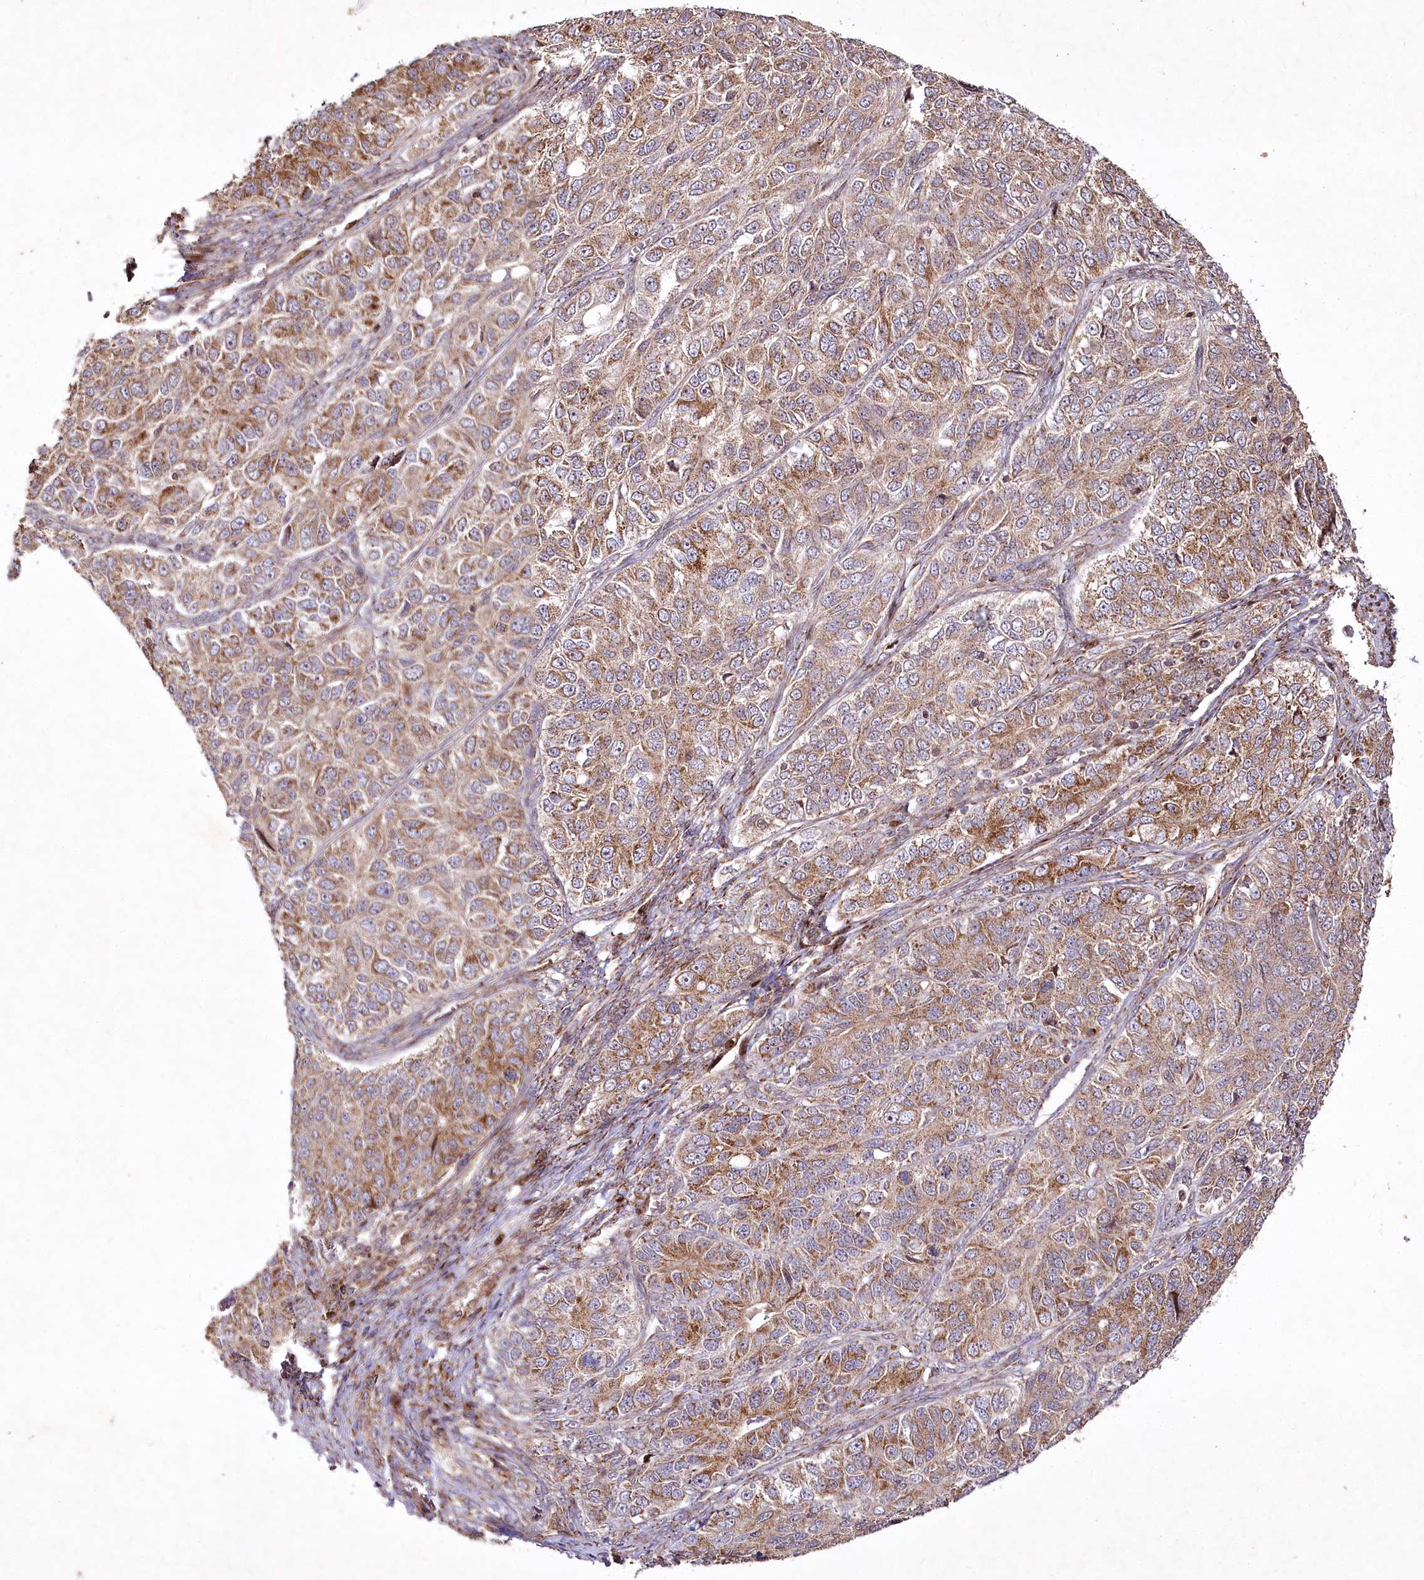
{"staining": {"intensity": "moderate", "quantity": ">75%", "location": "cytoplasmic/membranous"}, "tissue": "ovarian cancer", "cell_type": "Tumor cells", "image_type": "cancer", "snomed": [{"axis": "morphology", "description": "Carcinoma, endometroid"}, {"axis": "topography", "description": "Ovary"}], "caption": "The immunohistochemical stain shows moderate cytoplasmic/membranous positivity in tumor cells of endometroid carcinoma (ovarian) tissue. Ihc stains the protein in brown and the nuclei are stained blue.", "gene": "PSTK", "patient": {"sex": "female", "age": 51}}